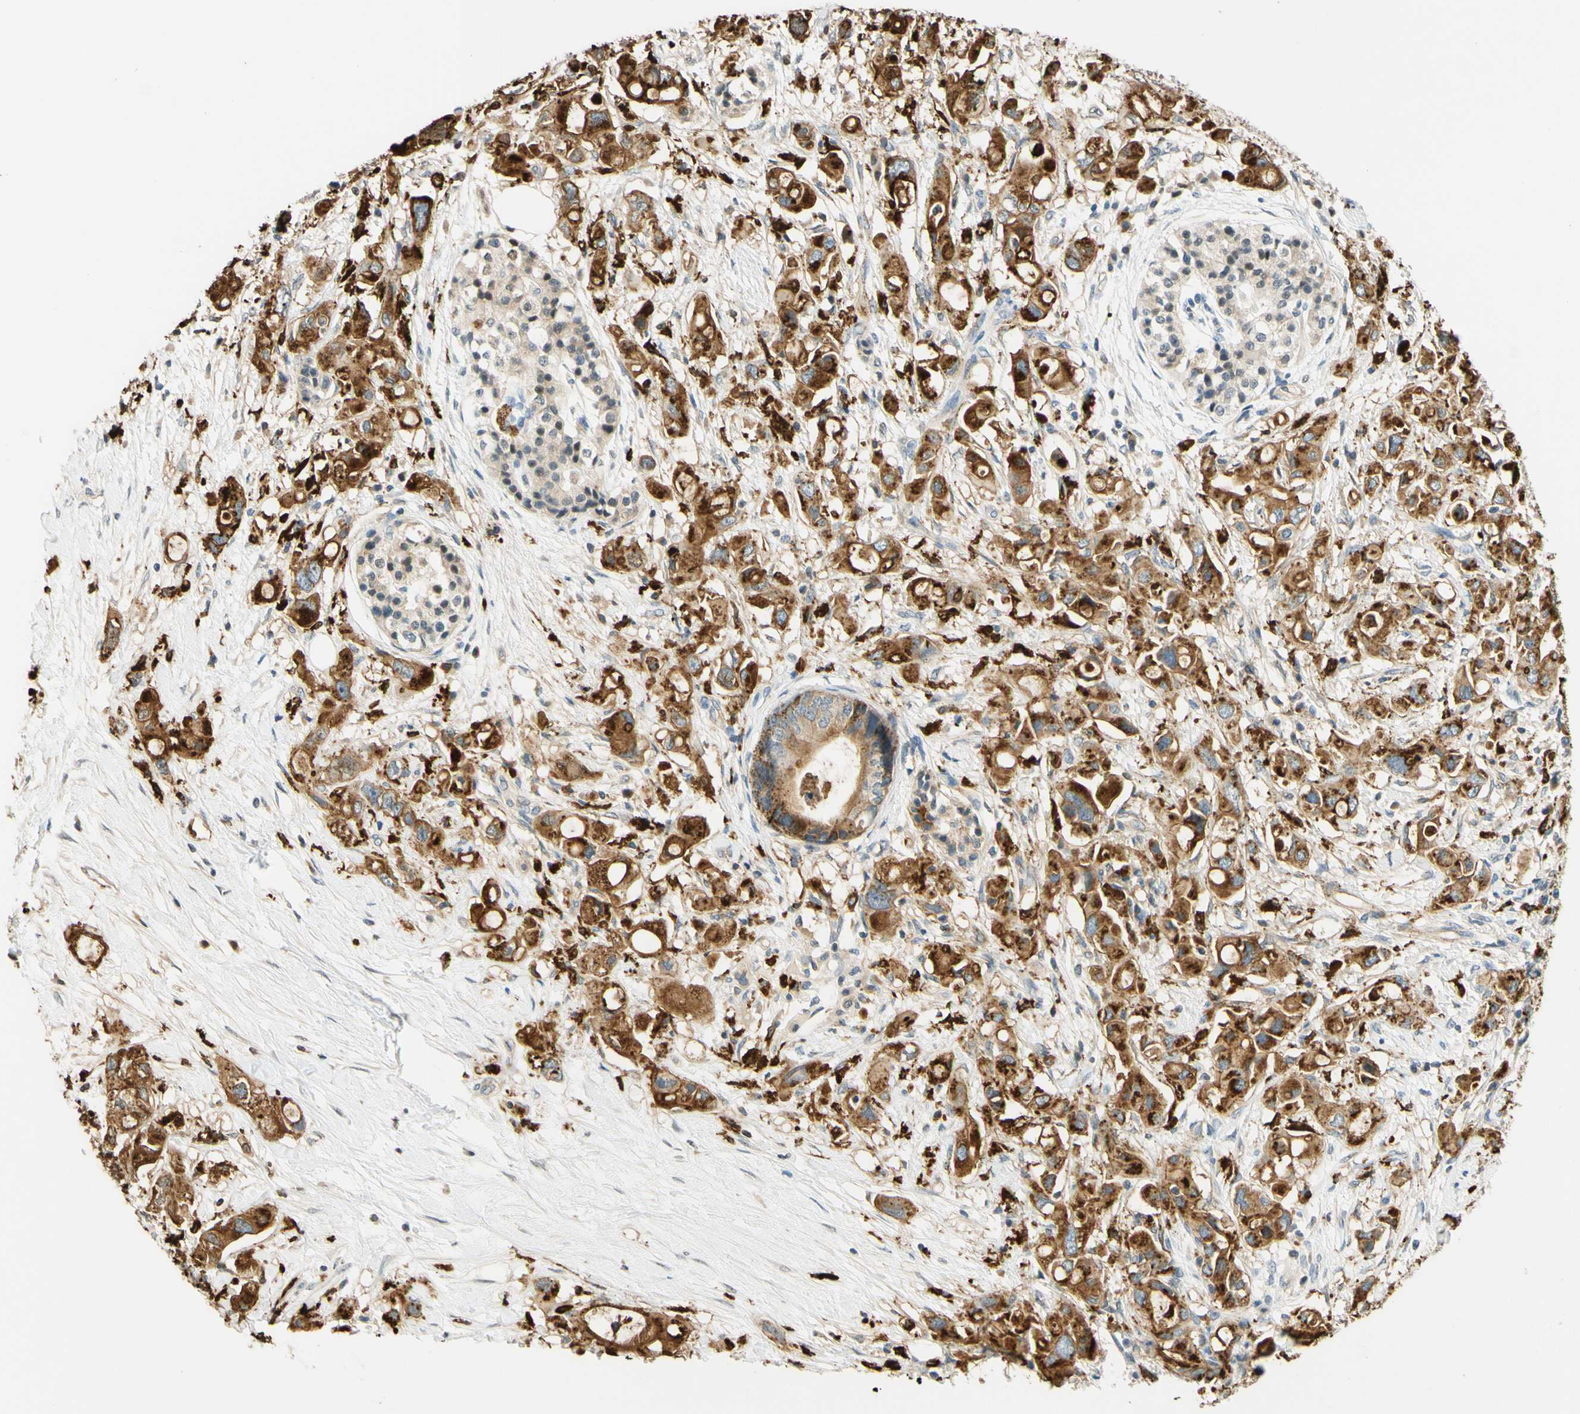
{"staining": {"intensity": "strong", "quantity": ">75%", "location": "cytoplasmic/membranous"}, "tissue": "pancreatic cancer", "cell_type": "Tumor cells", "image_type": "cancer", "snomed": [{"axis": "morphology", "description": "Adenocarcinoma, NOS"}, {"axis": "topography", "description": "Pancreas"}], "caption": "Human pancreatic cancer (adenocarcinoma) stained with a protein marker displays strong staining in tumor cells.", "gene": "TREM2", "patient": {"sex": "female", "age": 56}}